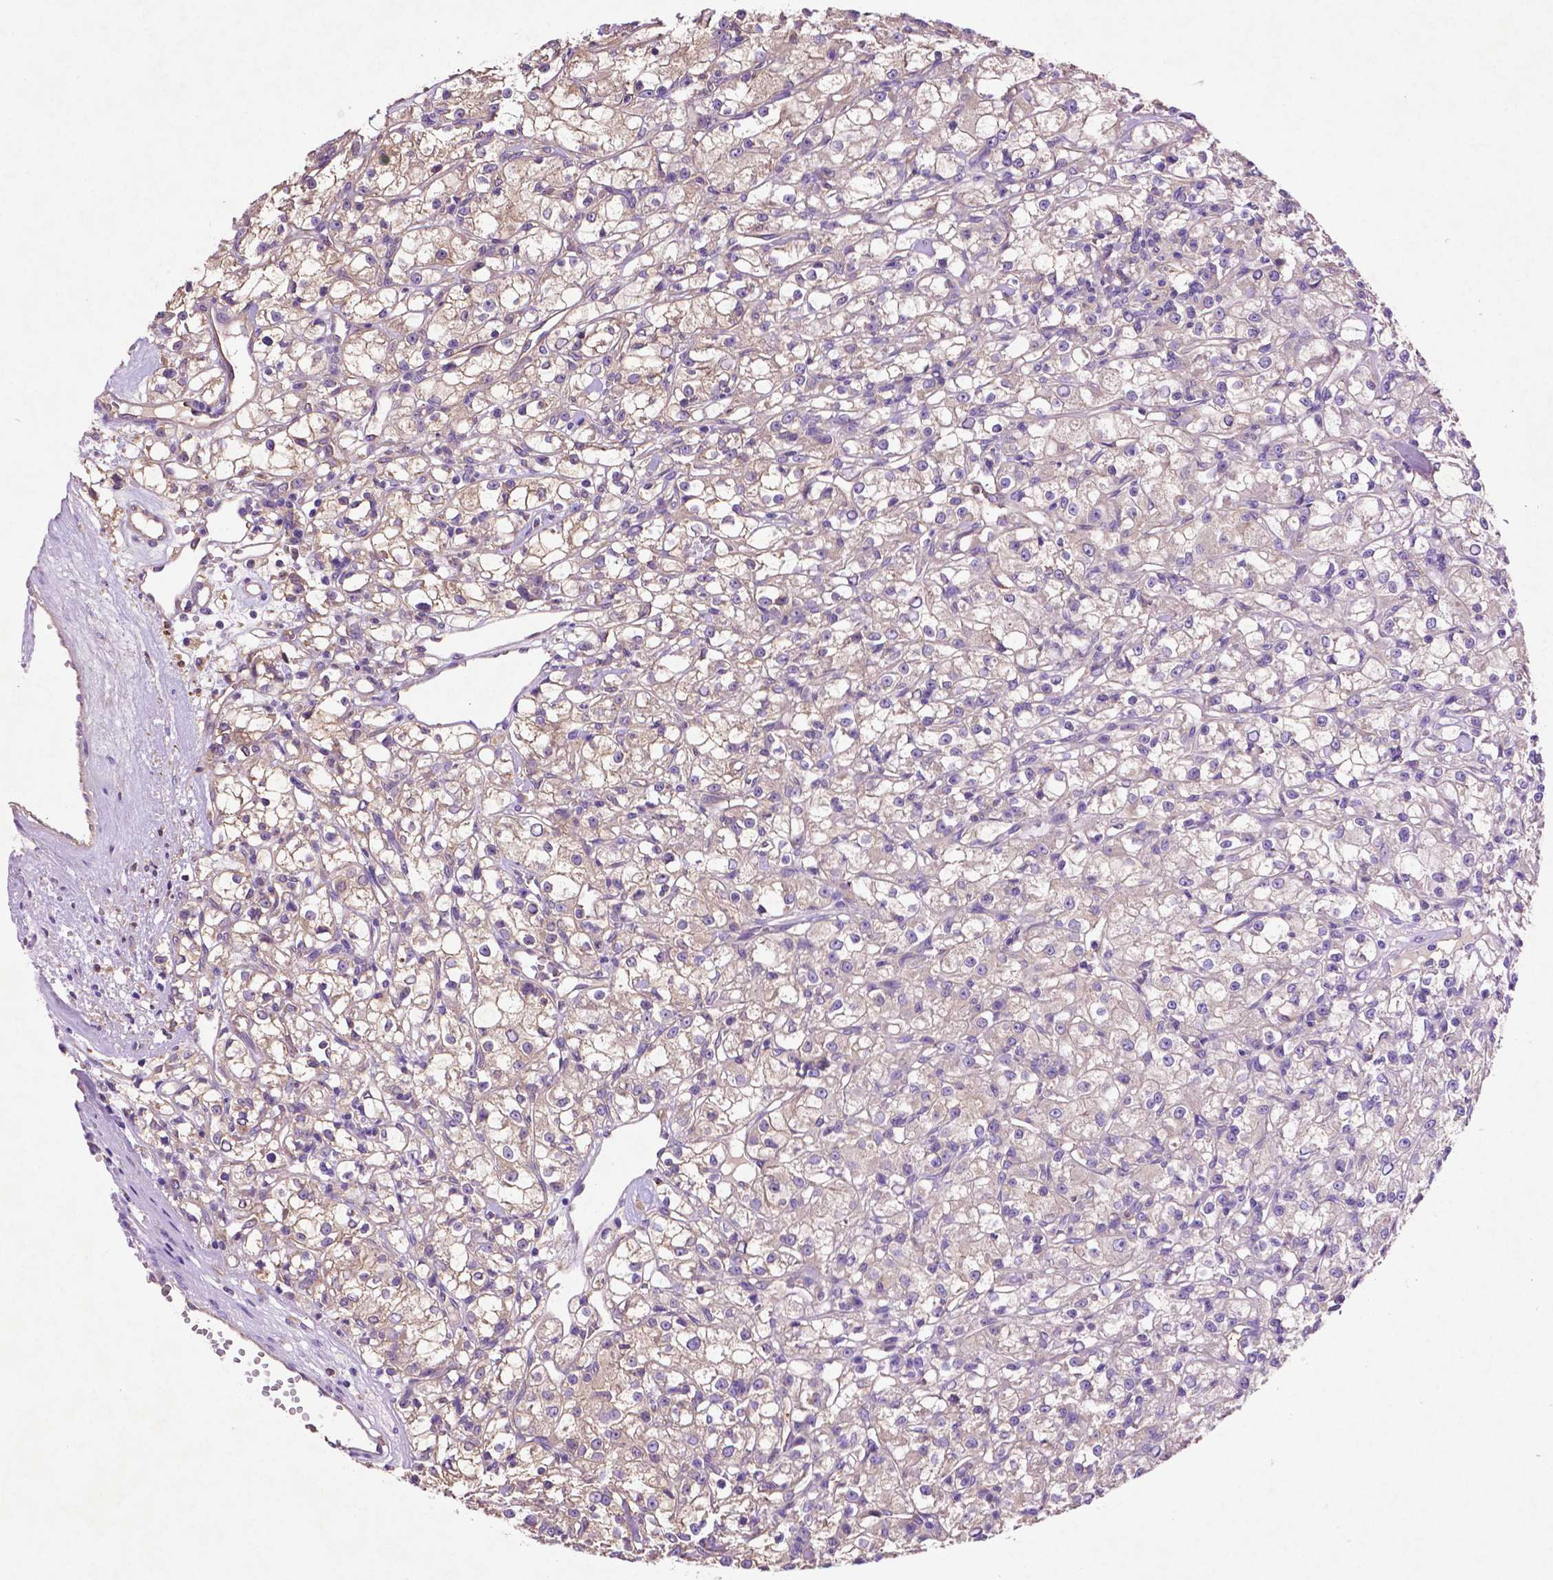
{"staining": {"intensity": "weak", "quantity": "<25%", "location": "cytoplasmic/membranous"}, "tissue": "renal cancer", "cell_type": "Tumor cells", "image_type": "cancer", "snomed": [{"axis": "morphology", "description": "Adenocarcinoma, NOS"}, {"axis": "topography", "description": "Kidney"}], "caption": "Immunohistochemistry (IHC) of adenocarcinoma (renal) reveals no positivity in tumor cells. (DAB IHC, high magnification).", "gene": "GDPD5", "patient": {"sex": "female", "age": 59}}